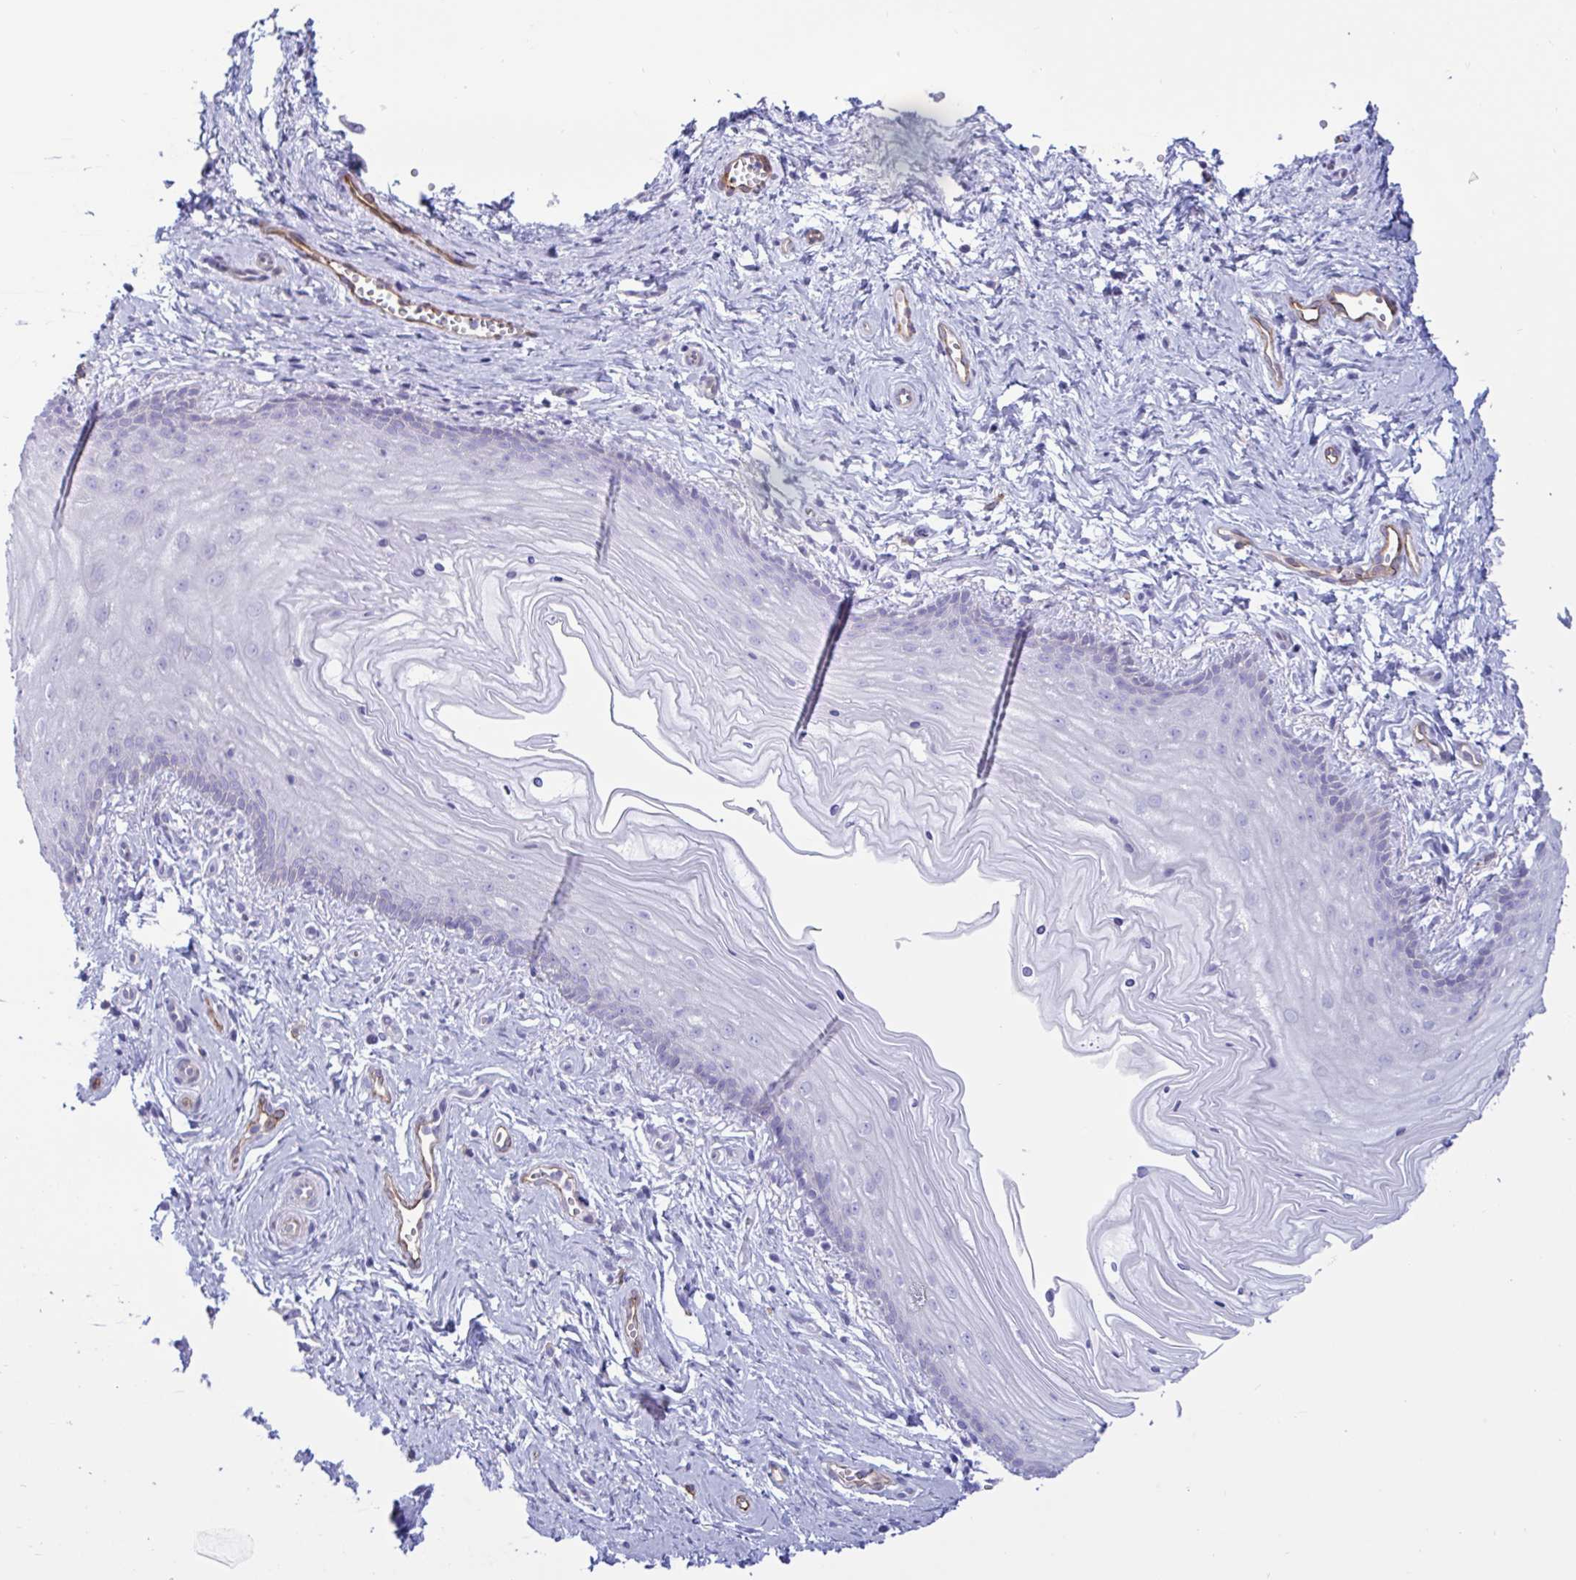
{"staining": {"intensity": "negative", "quantity": "none", "location": "none"}, "tissue": "vagina", "cell_type": "Squamous epithelial cells", "image_type": "normal", "snomed": [{"axis": "morphology", "description": "Normal tissue, NOS"}, {"axis": "topography", "description": "Vagina"}], "caption": "A micrograph of vagina stained for a protein shows no brown staining in squamous epithelial cells. (Stains: DAB (3,3'-diaminobenzidine) immunohistochemistry with hematoxylin counter stain, Microscopy: brightfield microscopy at high magnification).", "gene": "RPL22L1", "patient": {"sex": "female", "age": 38}}